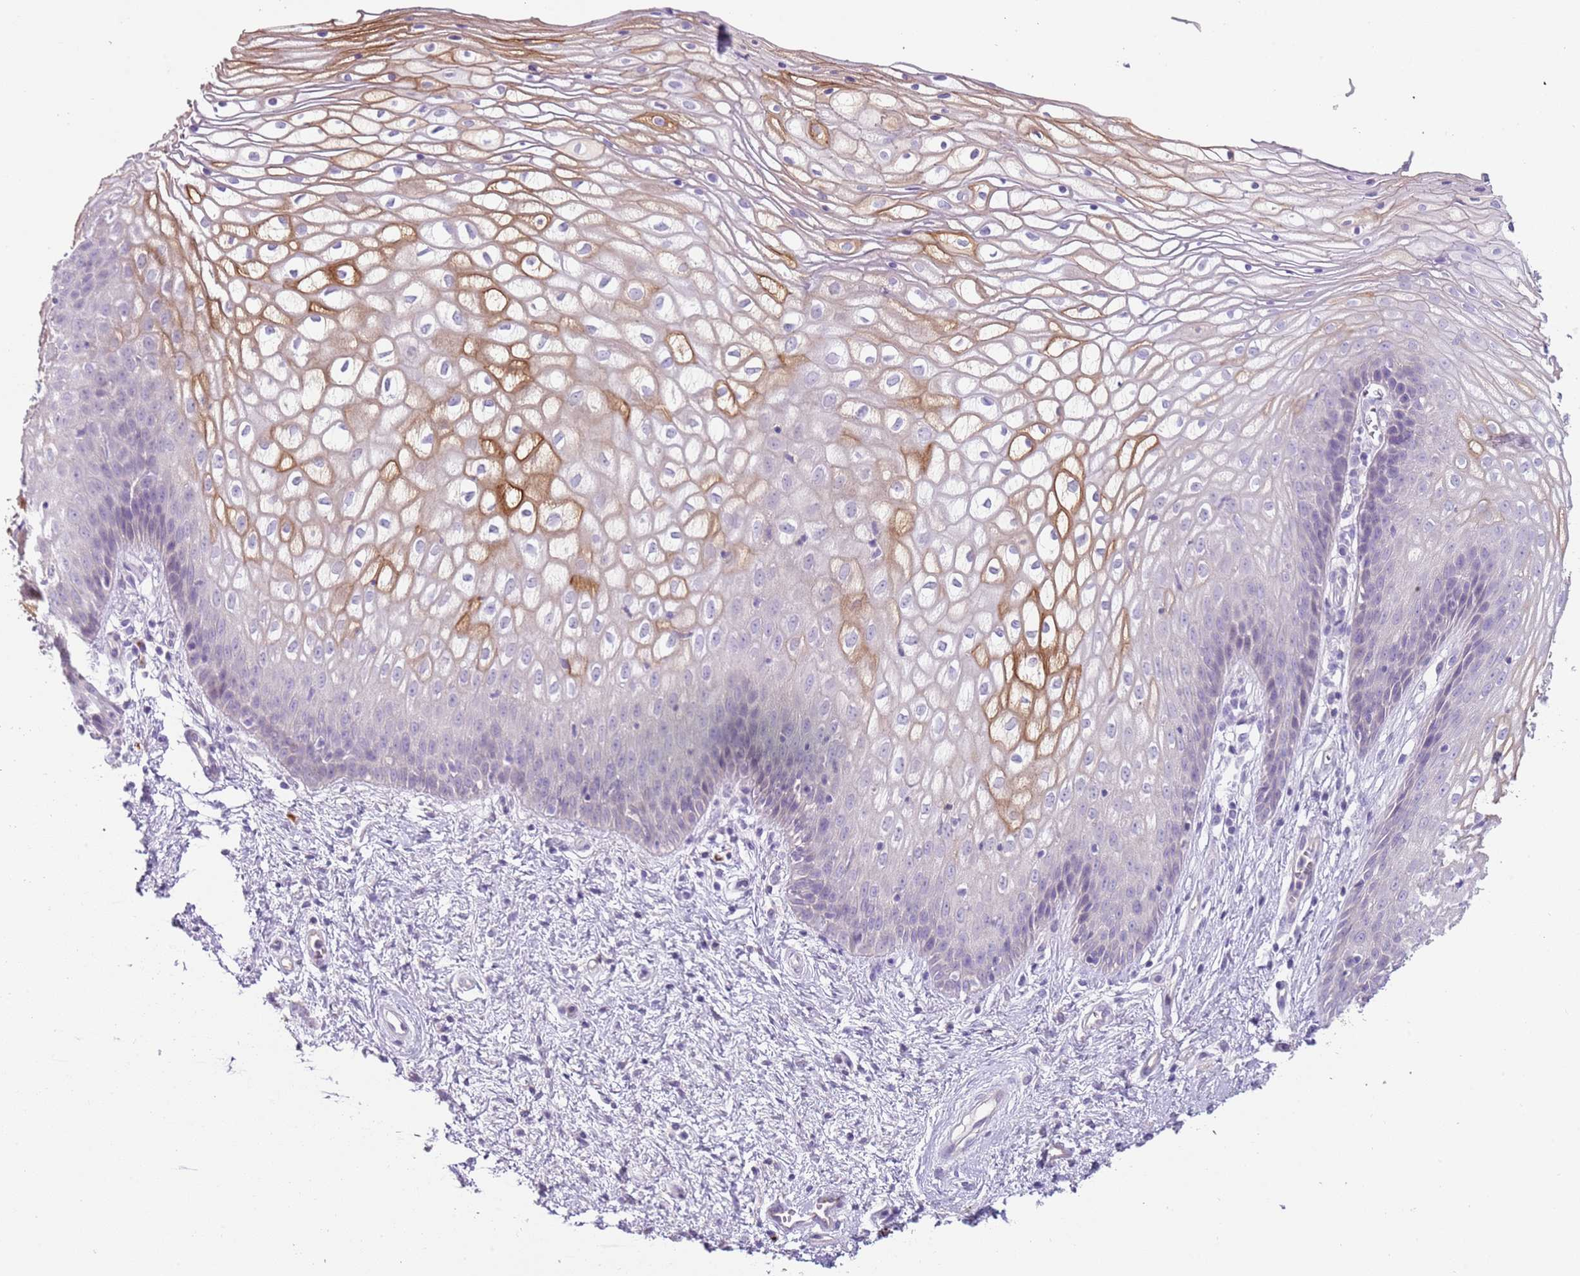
{"staining": {"intensity": "moderate", "quantity": "<25%", "location": "cytoplasmic/membranous"}, "tissue": "vagina", "cell_type": "Squamous epithelial cells", "image_type": "normal", "snomed": [{"axis": "morphology", "description": "Normal tissue, NOS"}, {"axis": "topography", "description": "Vagina"}], "caption": "Vagina stained with a brown dye exhibits moderate cytoplasmic/membranous positive staining in about <25% of squamous epithelial cells.", "gene": "C2CD3", "patient": {"sex": "female", "age": 34}}